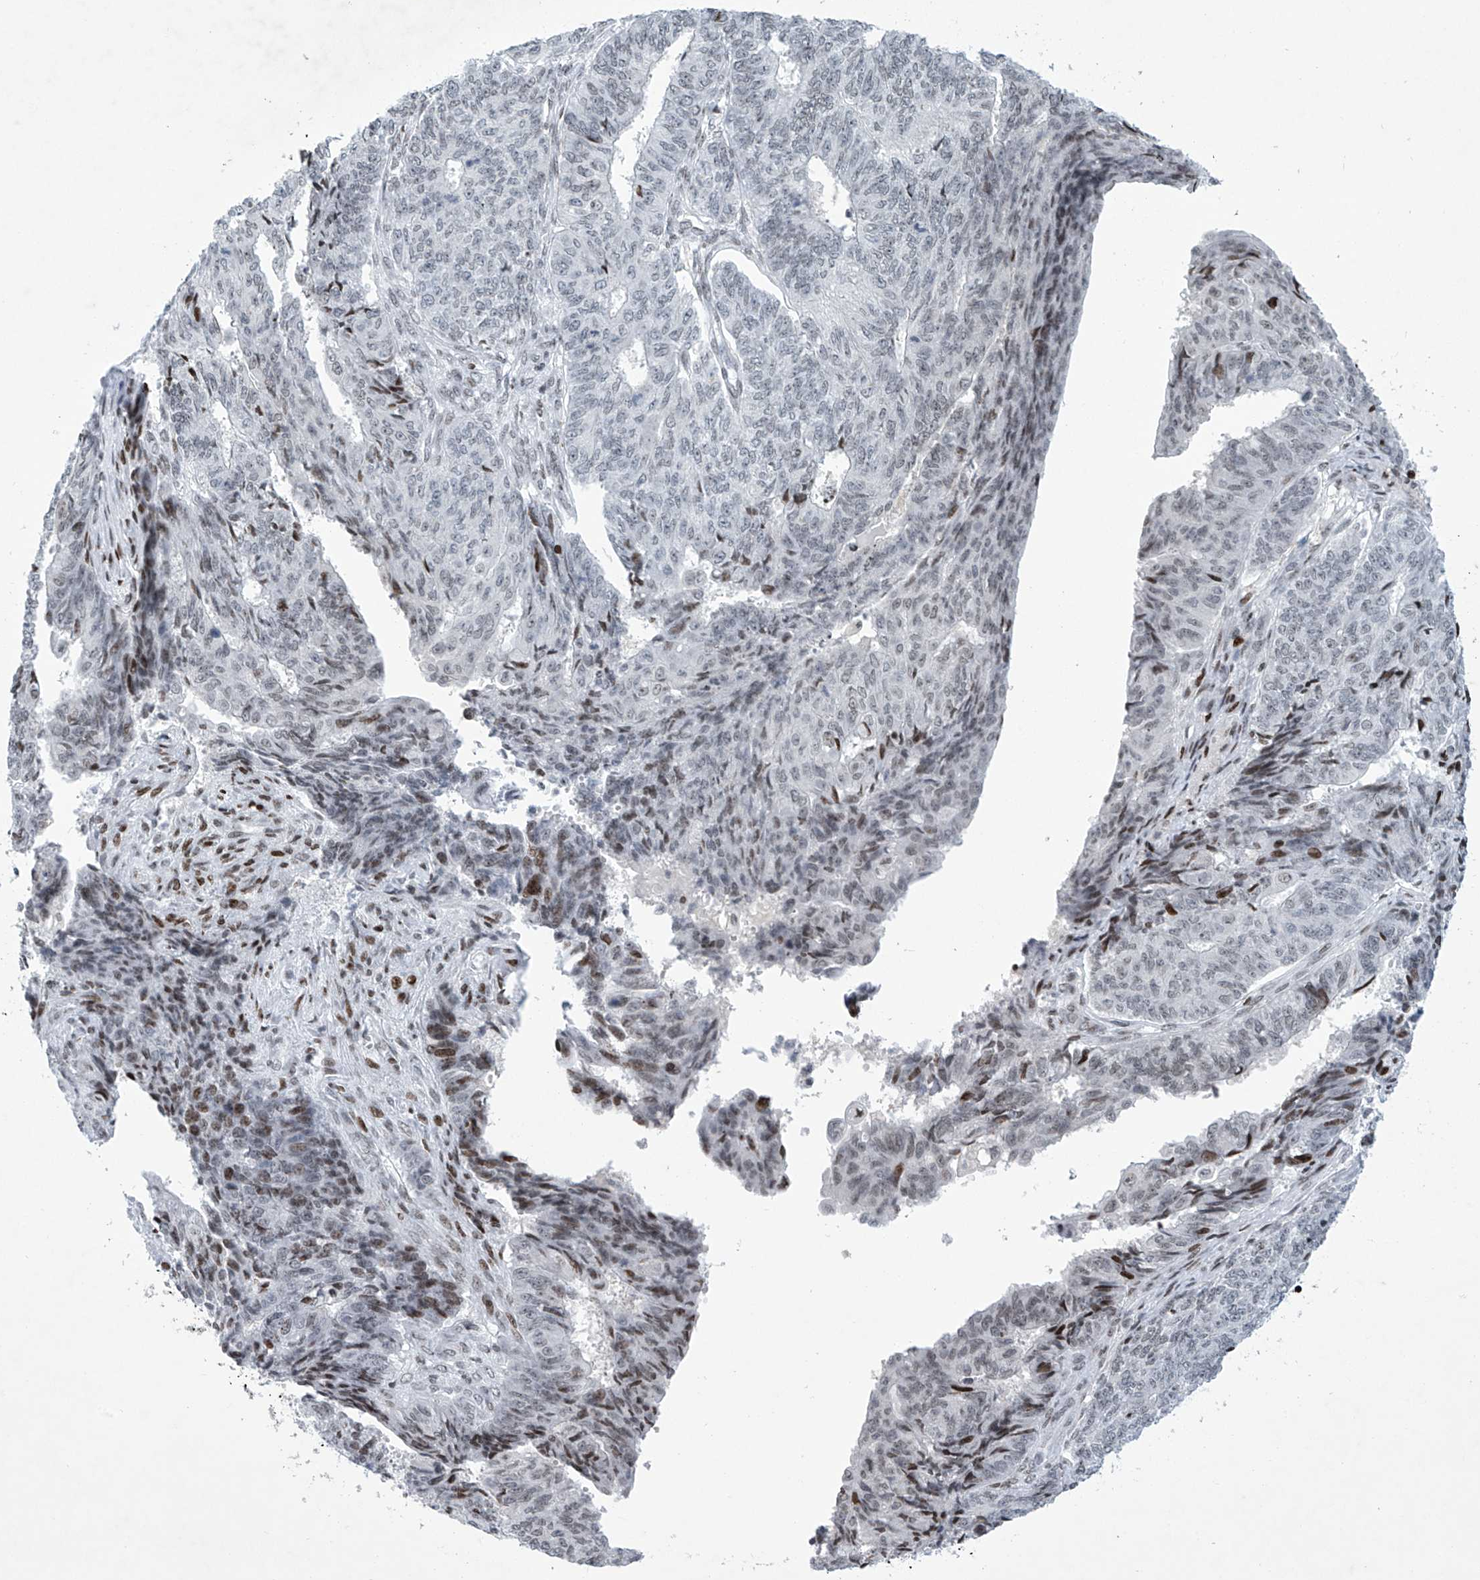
{"staining": {"intensity": "weak", "quantity": "25%-75%", "location": "nuclear"}, "tissue": "endometrial cancer", "cell_type": "Tumor cells", "image_type": "cancer", "snomed": [{"axis": "morphology", "description": "Adenocarcinoma, NOS"}, {"axis": "topography", "description": "Endometrium"}], "caption": "Endometrial cancer (adenocarcinoma) was stained to show a protein in brown. There is low levels of weak nuclear positivity in about 25%-75% of tumor cells. (DAB (3,3'-diaminobenzidine) IHC, brown staining for protein, blue staining for nuclei).", "gene": "RFX7", "patient": {"sex": "female", "age": 32}}